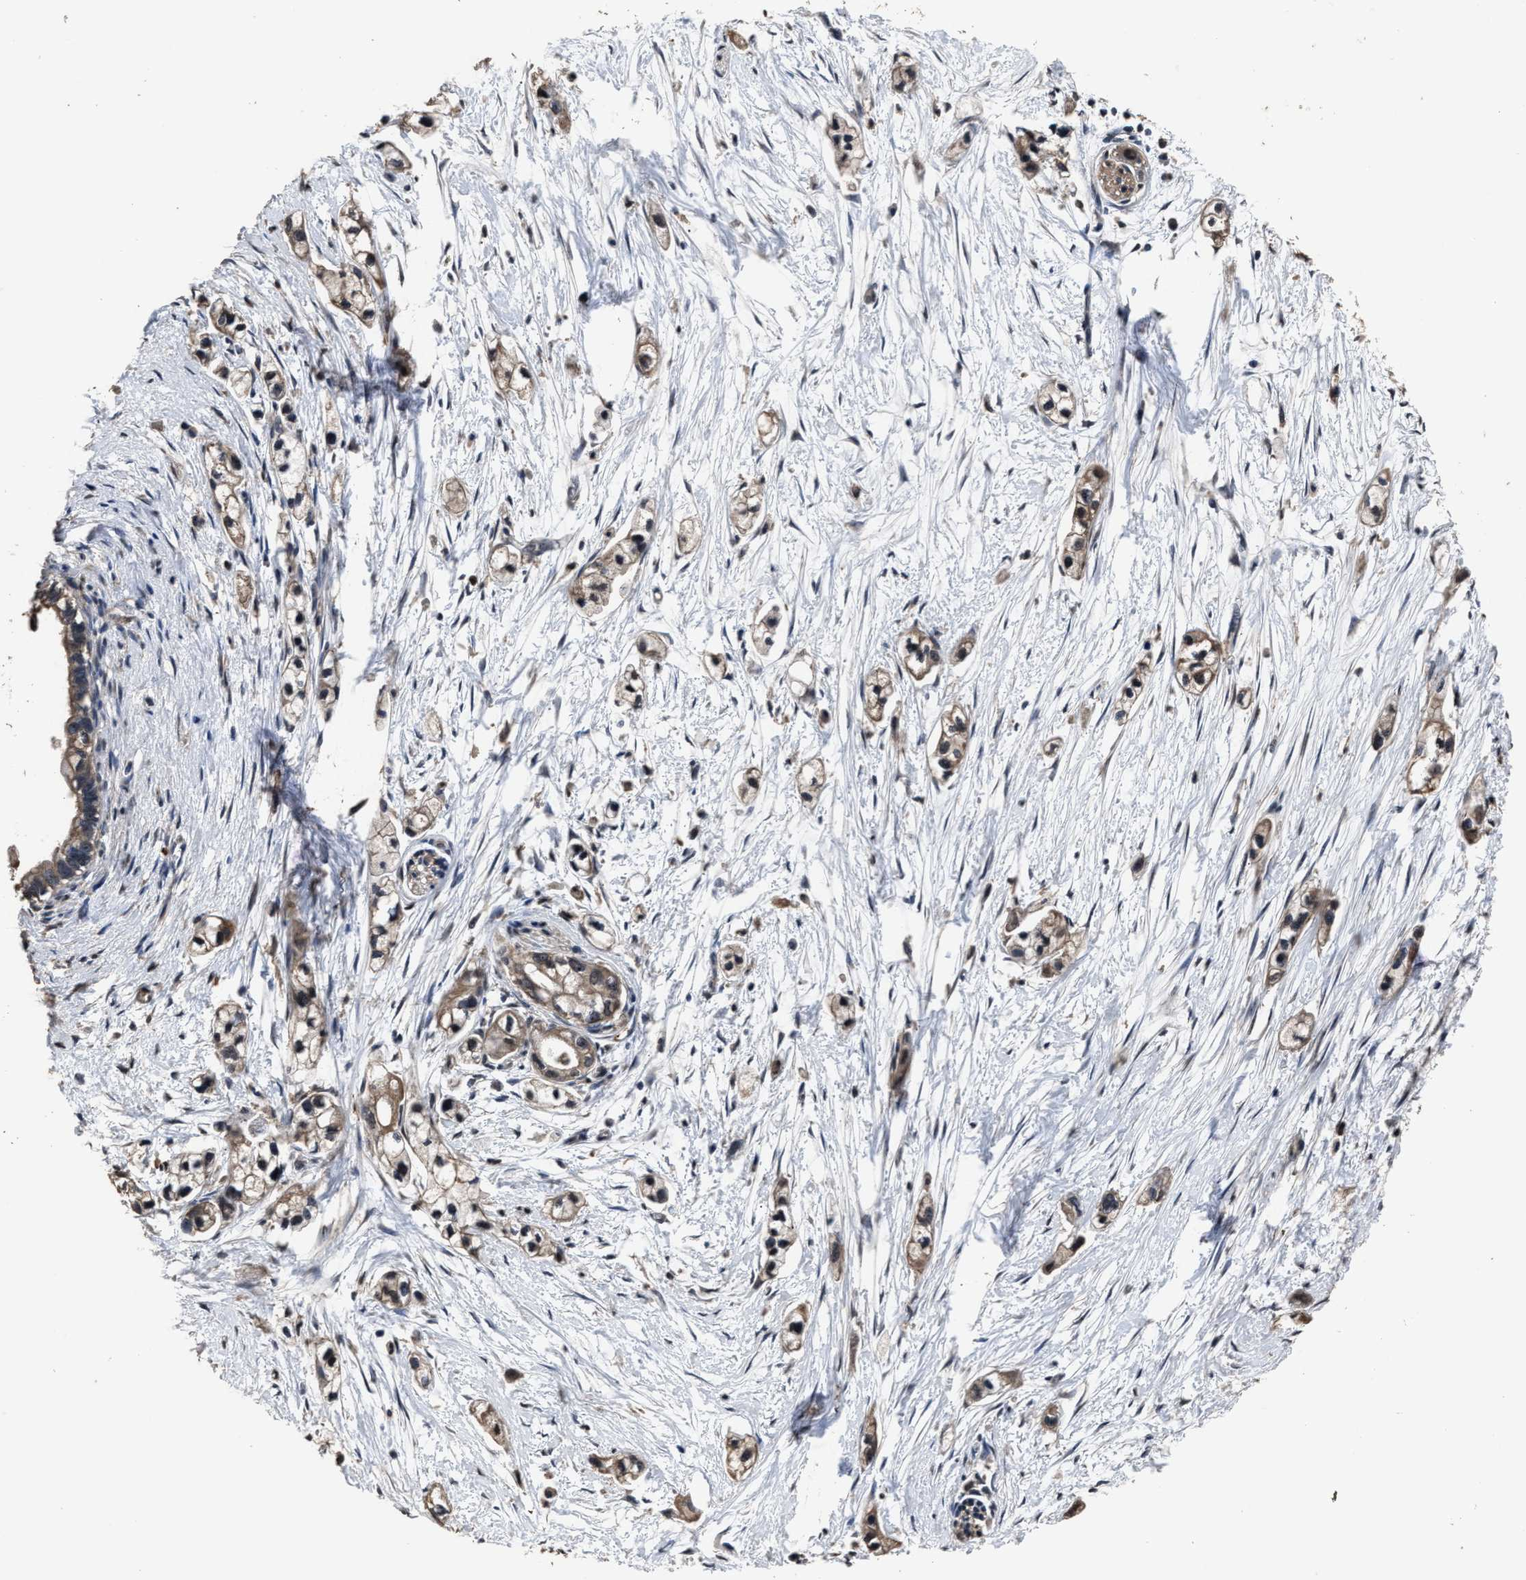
{"staining": {"intensity": "weak", "quantity": ">75%", "location": "cytoplasmic/membranous"}, "tissue": "pancreatic cancer", "cell_type": "Tumor cells", "image_type": "cancer", "snomed": [{"axis": "morphology", "description": "Adenocarcinoma, NOS"}, {"axis": "topography", "description": "Pancreas"}], "caption": "Human pancreatic cancer stained with a protein marker reveals weak staining in tumor cells.", "gene": "RSBN1L", "patient": {"sex": "male", "age": 74}}